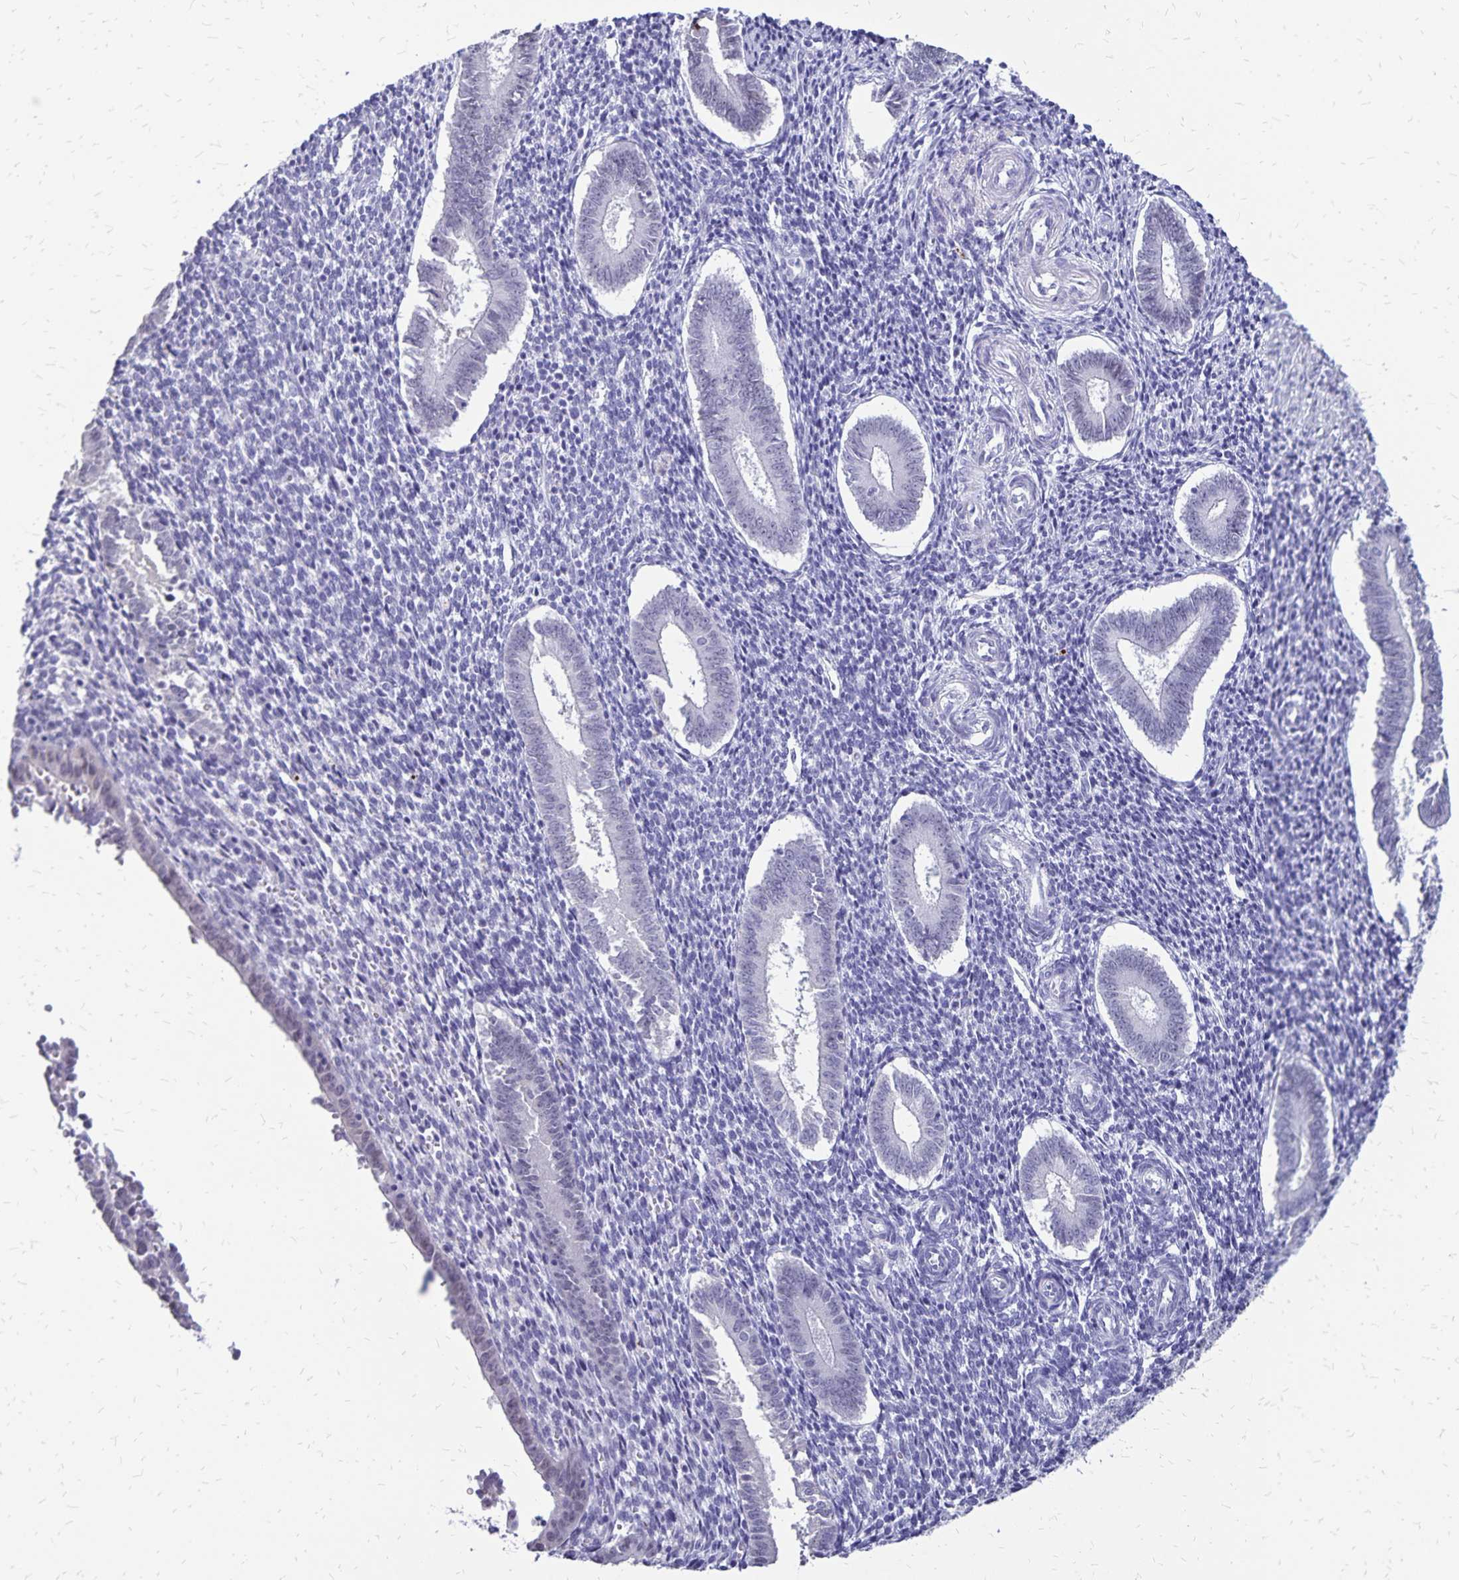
{"staining": {"intensity": "negative", "quantity": "none", "location": "none"}, "tissue": "endometrium", "cell_type": "Cells in endometrial stroma", "image_type": "normal", "snomed": [{"axis": "morphology", "description": "Normal tissue, NOS"}, {"axis": "topography", "description": "Endometrium"}], "caption": "IHC of normal human endometrium shows no staining in cells in endometrial stroma.", "gene": "HMGB3", "patient": {"sex": "female", "age": 25}}